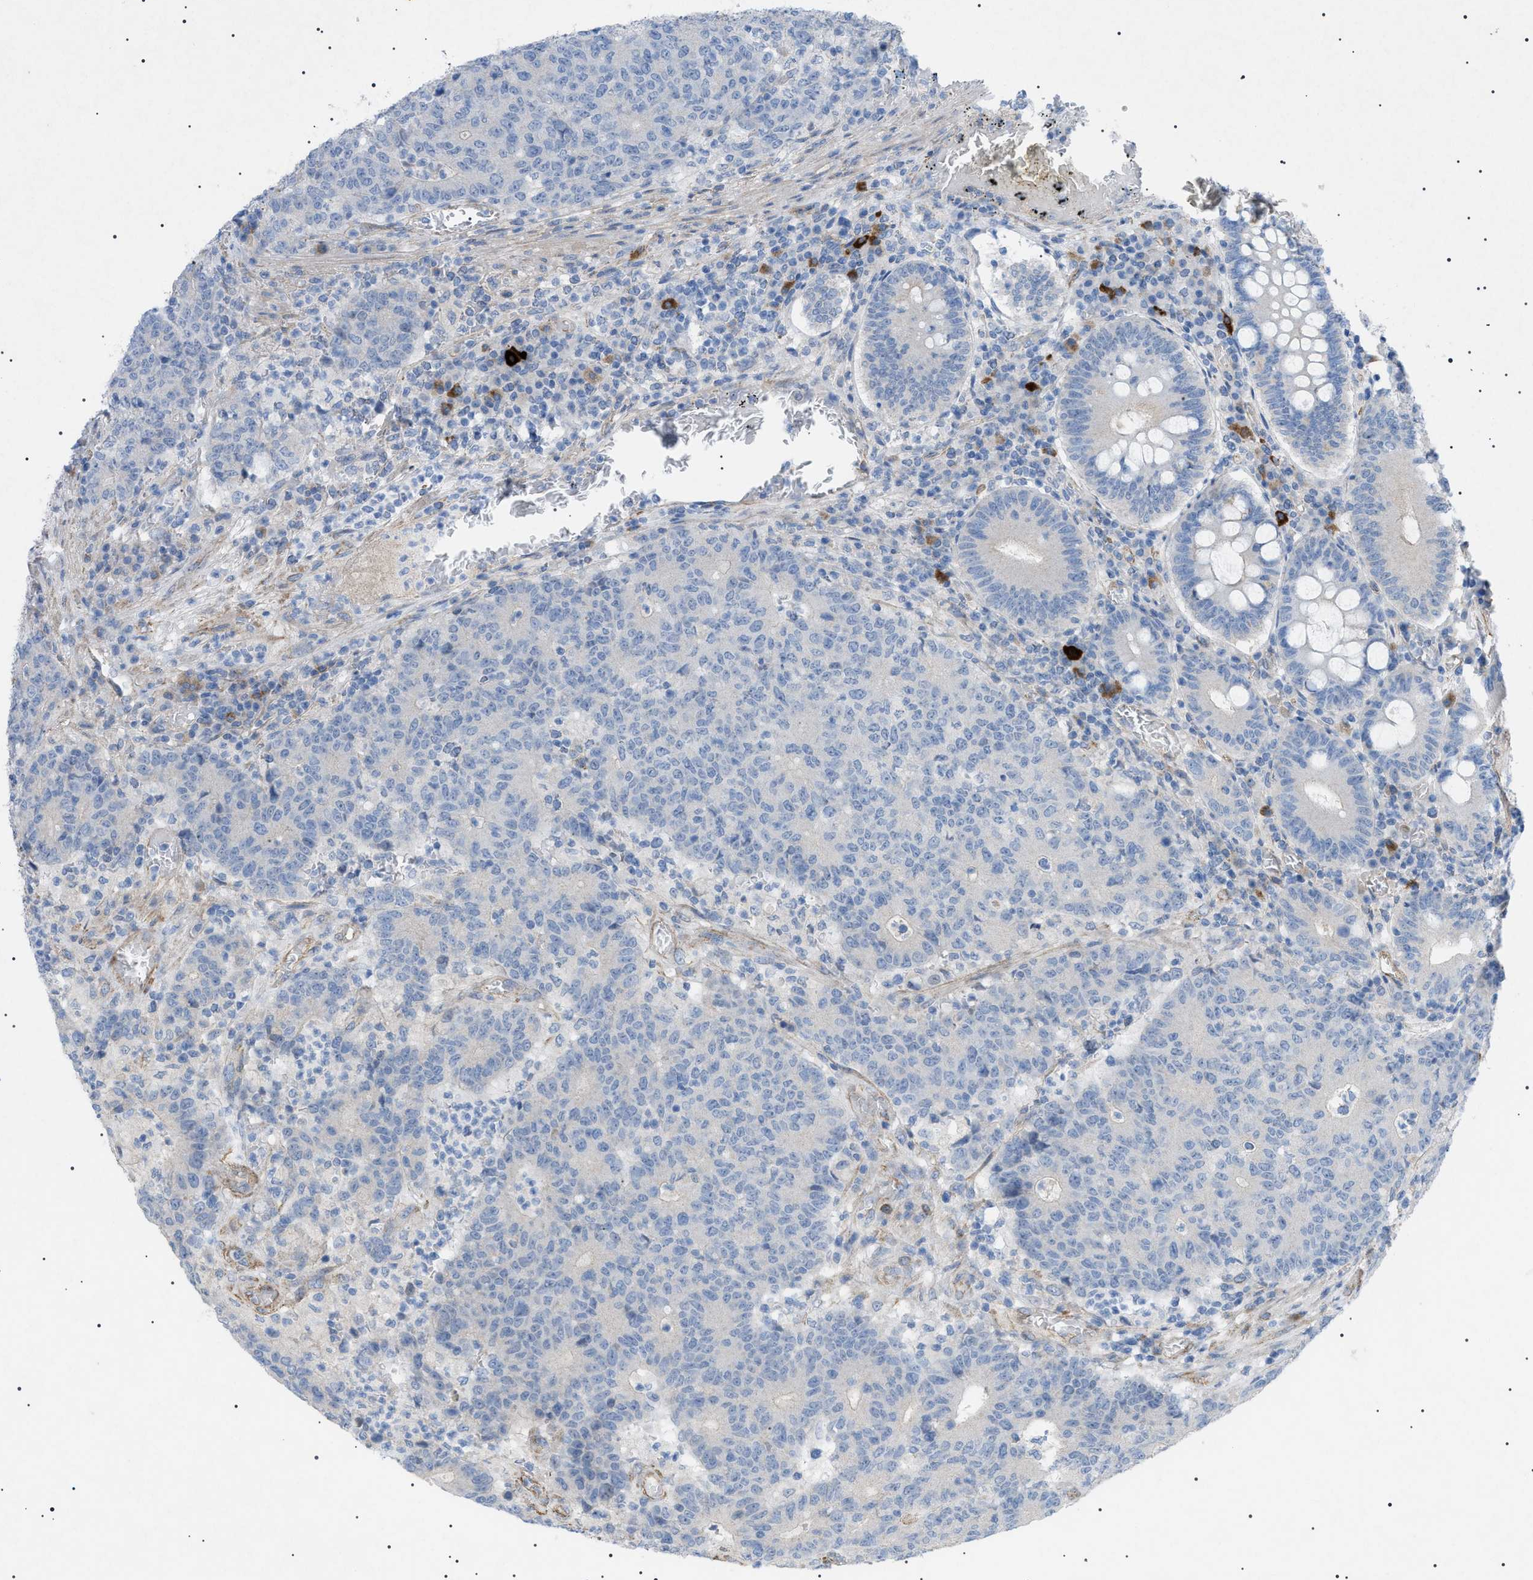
{"staining": {"intensity": "negative", "quantity": "none", "location": "none"}, "tissue": "colorectal cancer", "cell_type": "Tumor cells", "image_type": "cancer", "snomed": [{"axis": "morphology", "description": "Normal tissue, NOS"}, {"axis": "morphology", "description": "Adenocarcinoma, NOS"}, {"axis": "topography", "description": "Colon"}], "caption": "This is an immunohistochemistry image of adenocarcinoma (colorectal). There is no staining in tumor cells.", "gene": "ADAMTS1", "patient": {"sex": "female", "age": 75}}